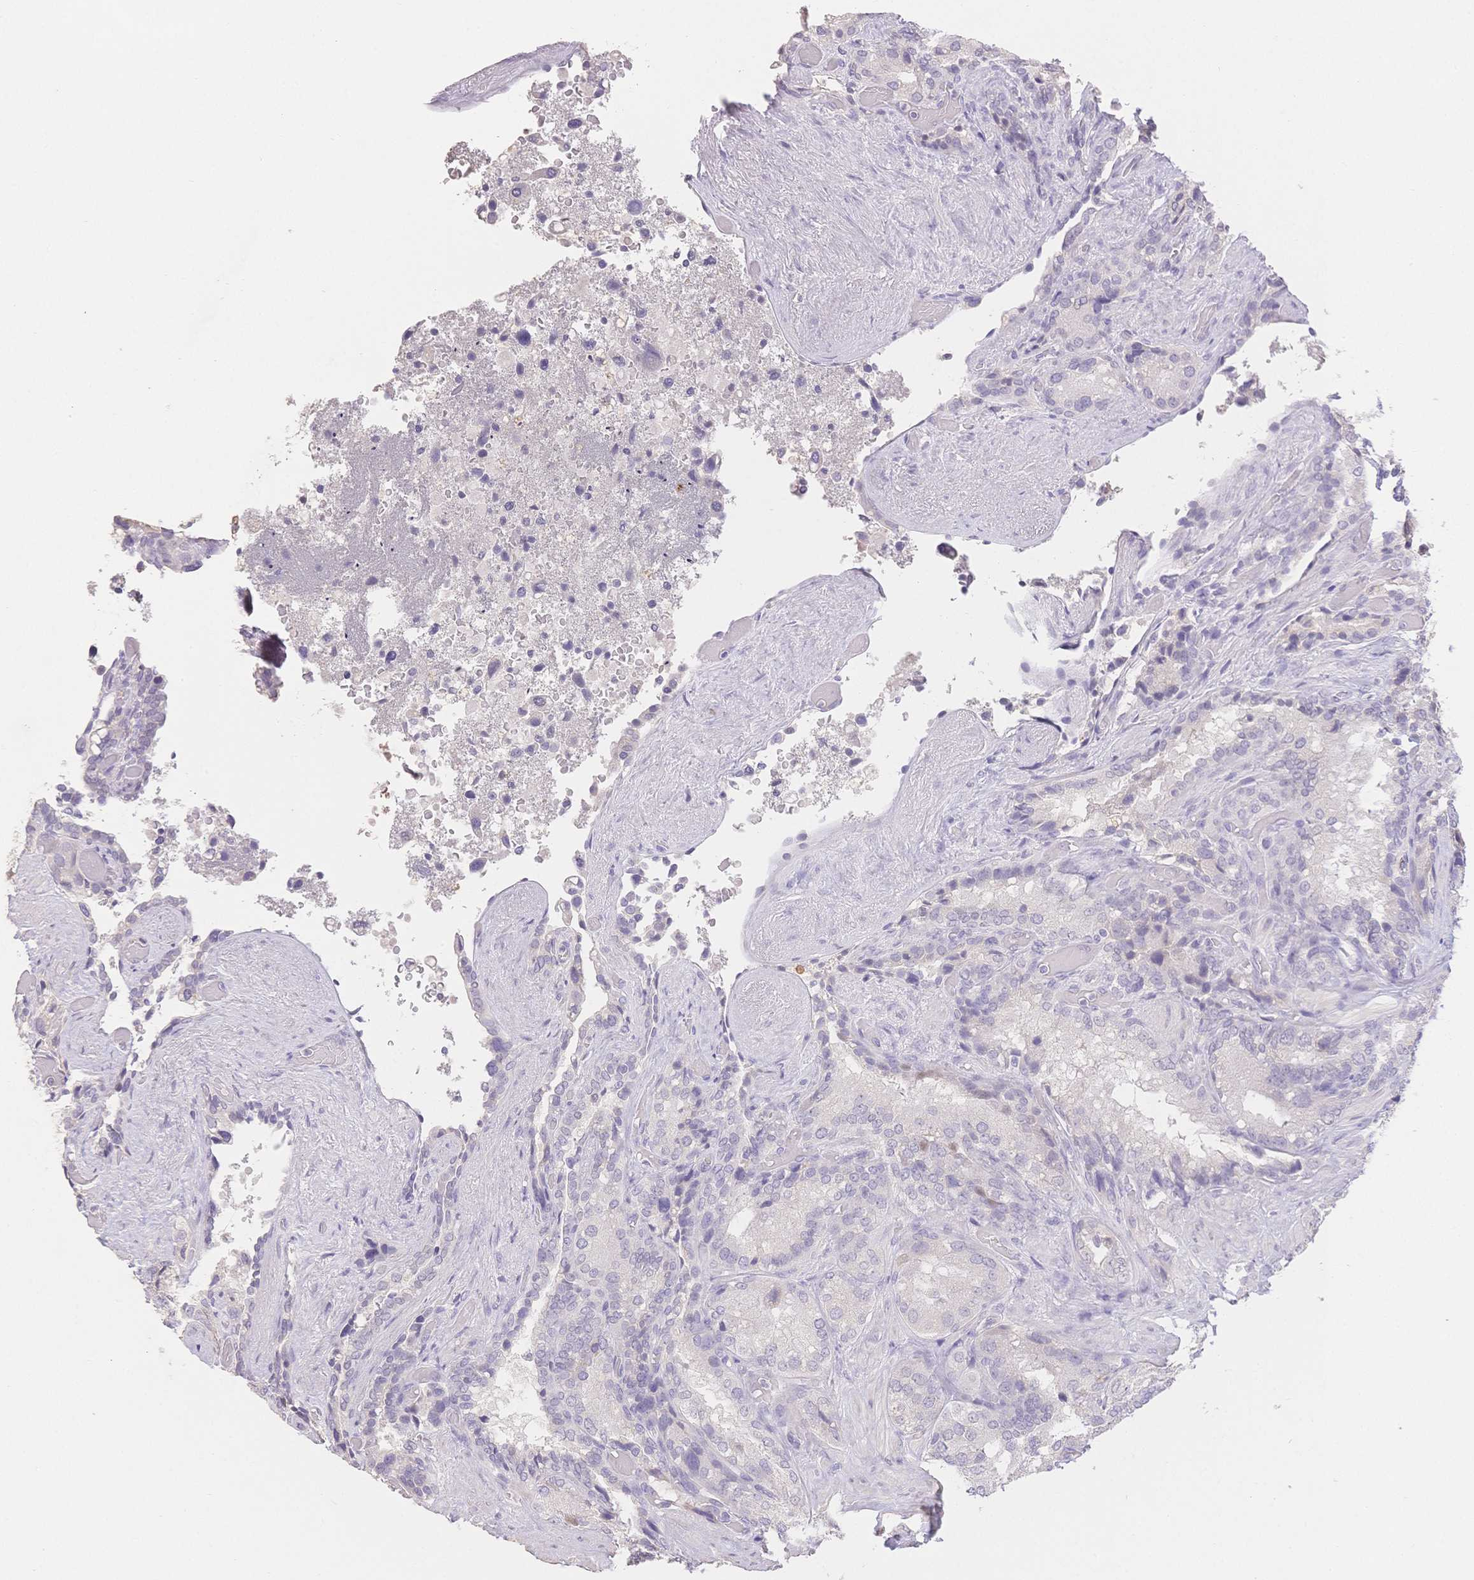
{"staining": {"intensity": "negative", "quantity": "none", "location": "none"}, "tissue": "seminal vesicle", "cell_type": "Glandular cells", "image_type": "normal", "snomed": [{"axis": "morphology", "description": "Normal tissue, NOS"}, {"axis": "topography", "description": "Seminal veicle"}], "caption": "This is an IHC micrograph of benign human seminal vesicle. There is no positivity in glandular cells.", "gene": "SUV39H2", "patient": {"sex": "male", "age": 60}}